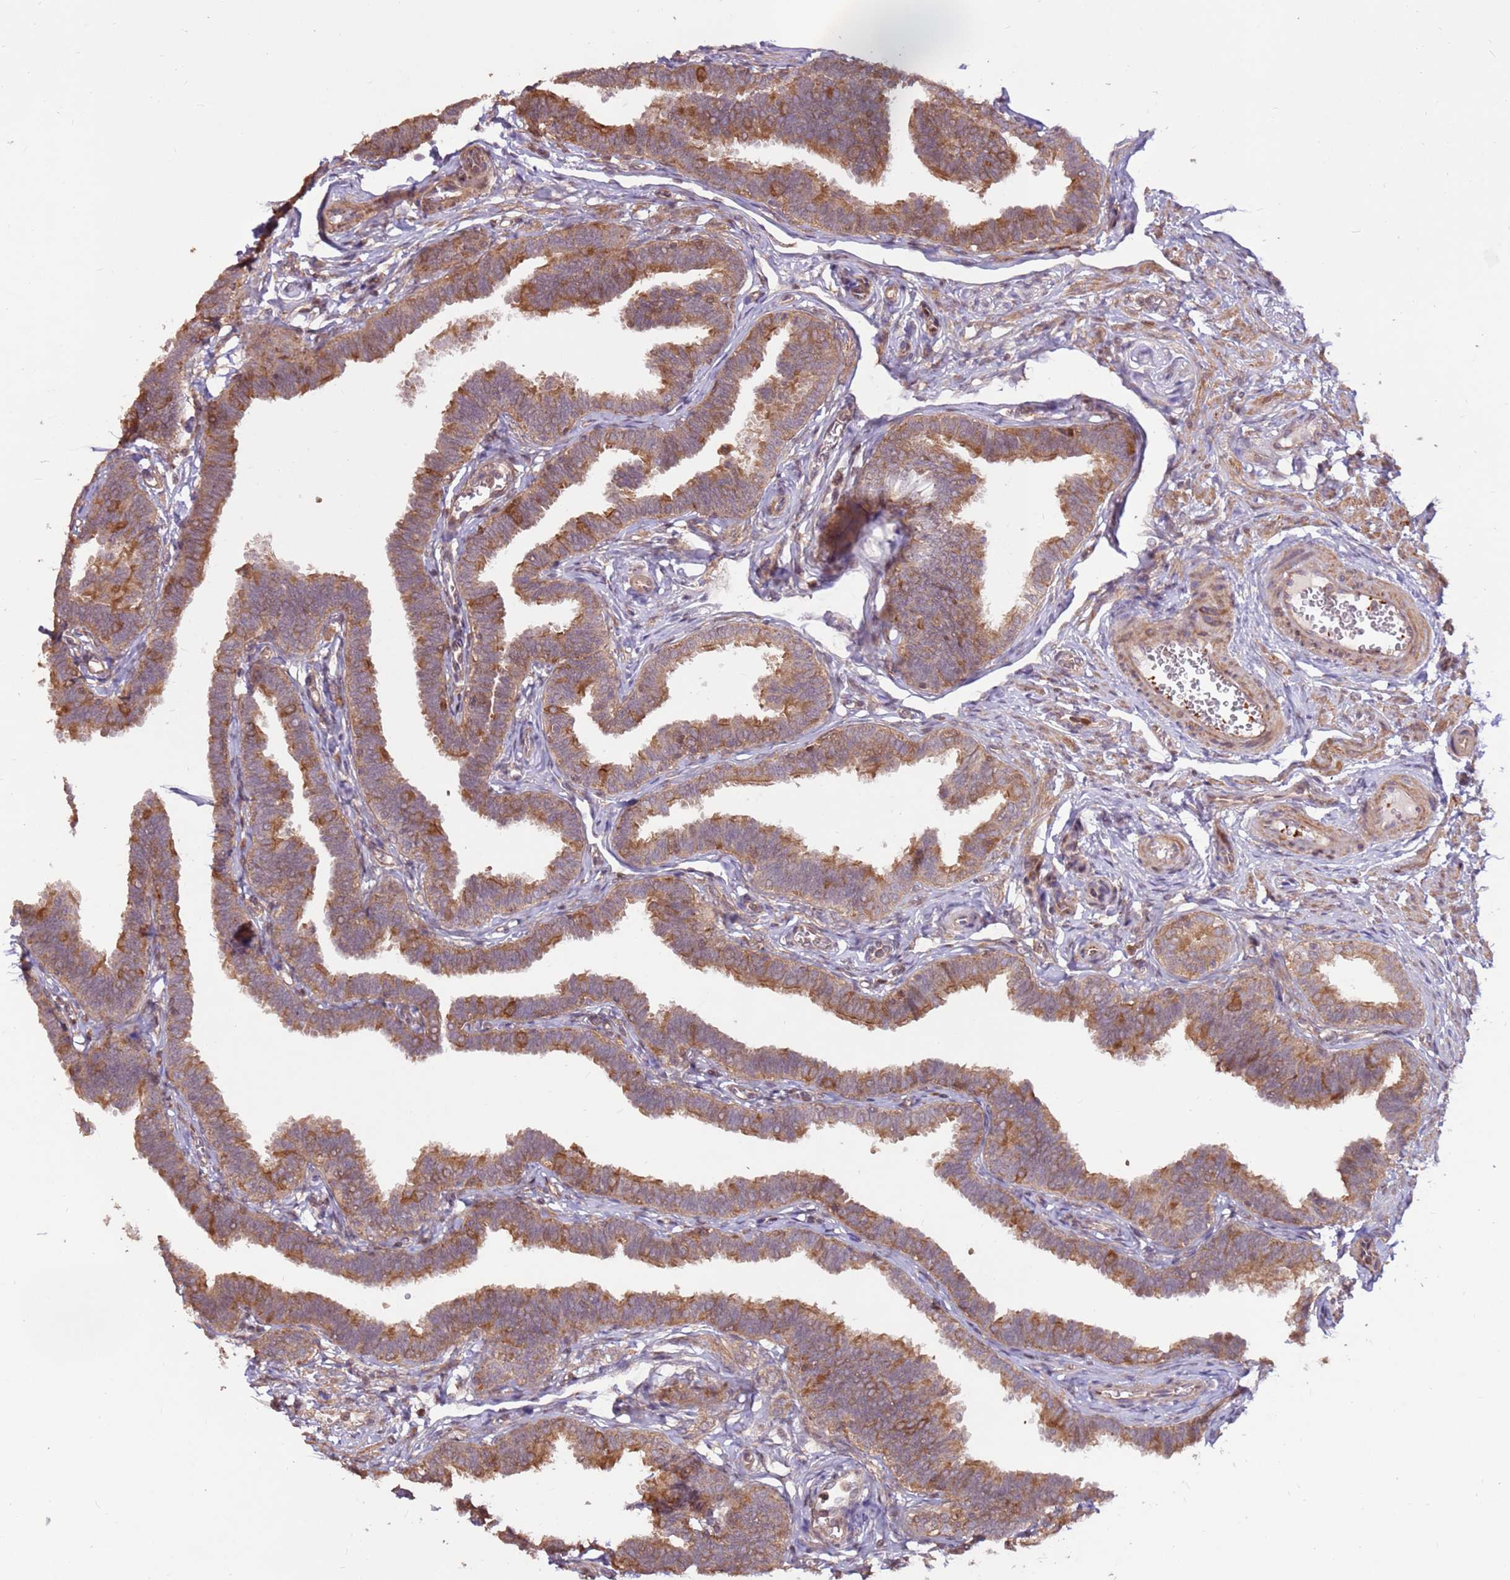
{"staining": {"intensity": "moderate", "quantity": ">75%", "location": "cytoplasmic/membranous,nuclear"}, "tissue": "fallopian tube", "cell_type": "Glandular cells", "image_type": "normal", "snomed": [{"axis": "morphology", "description": "Normal tissue, NOS"}, {"axis": "topography", "description": "Fallopian tube"}, {"axis": "topography", "description": "Ovary"}], "caption": "Glandular cells show medium levels of moderate cytoplasmic/membranous,nuclear staining in approximately >75% of cells in benign fallopian tube.", "gene": "CCDC112", "patient": {"sex": "female", "age": 23}}